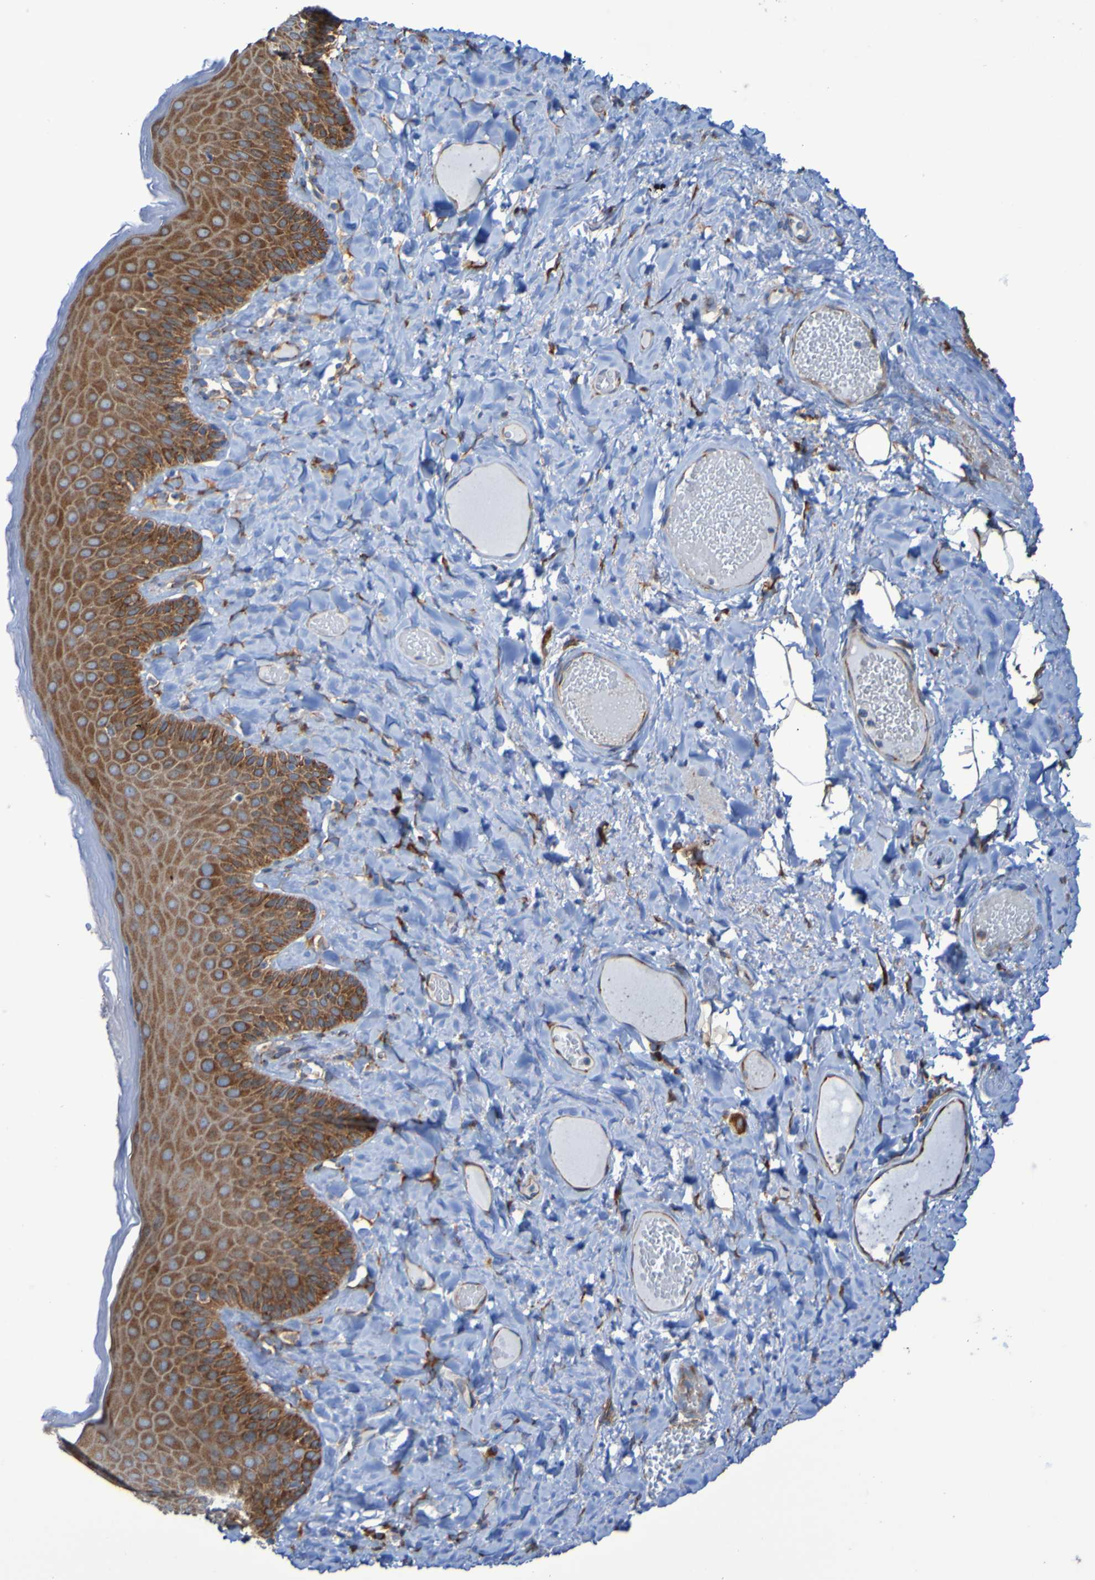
{"staining": {"intensity": "moderate", "quantity": ">75%", "location": "cytoplasmic/membranous"}, "tissue": "skin", "cell_type": "Epidermal cells", "image_type": "normal", "snomed": [{"axis": "morphology", "description": "Normal tissue, NOS"}, {"axis": "topography", "description": "Anal"}], "caption": "Epidermal cells show moderate cytoplasmic/membranous positivity in approximately >75% of cells in unremarkable skin. Immunohistochemistry stains the protein of interest in brown and the nuclei are stained blue.", "gene": "FKBP3", "patient": {"sex": "male", "age": 69}}